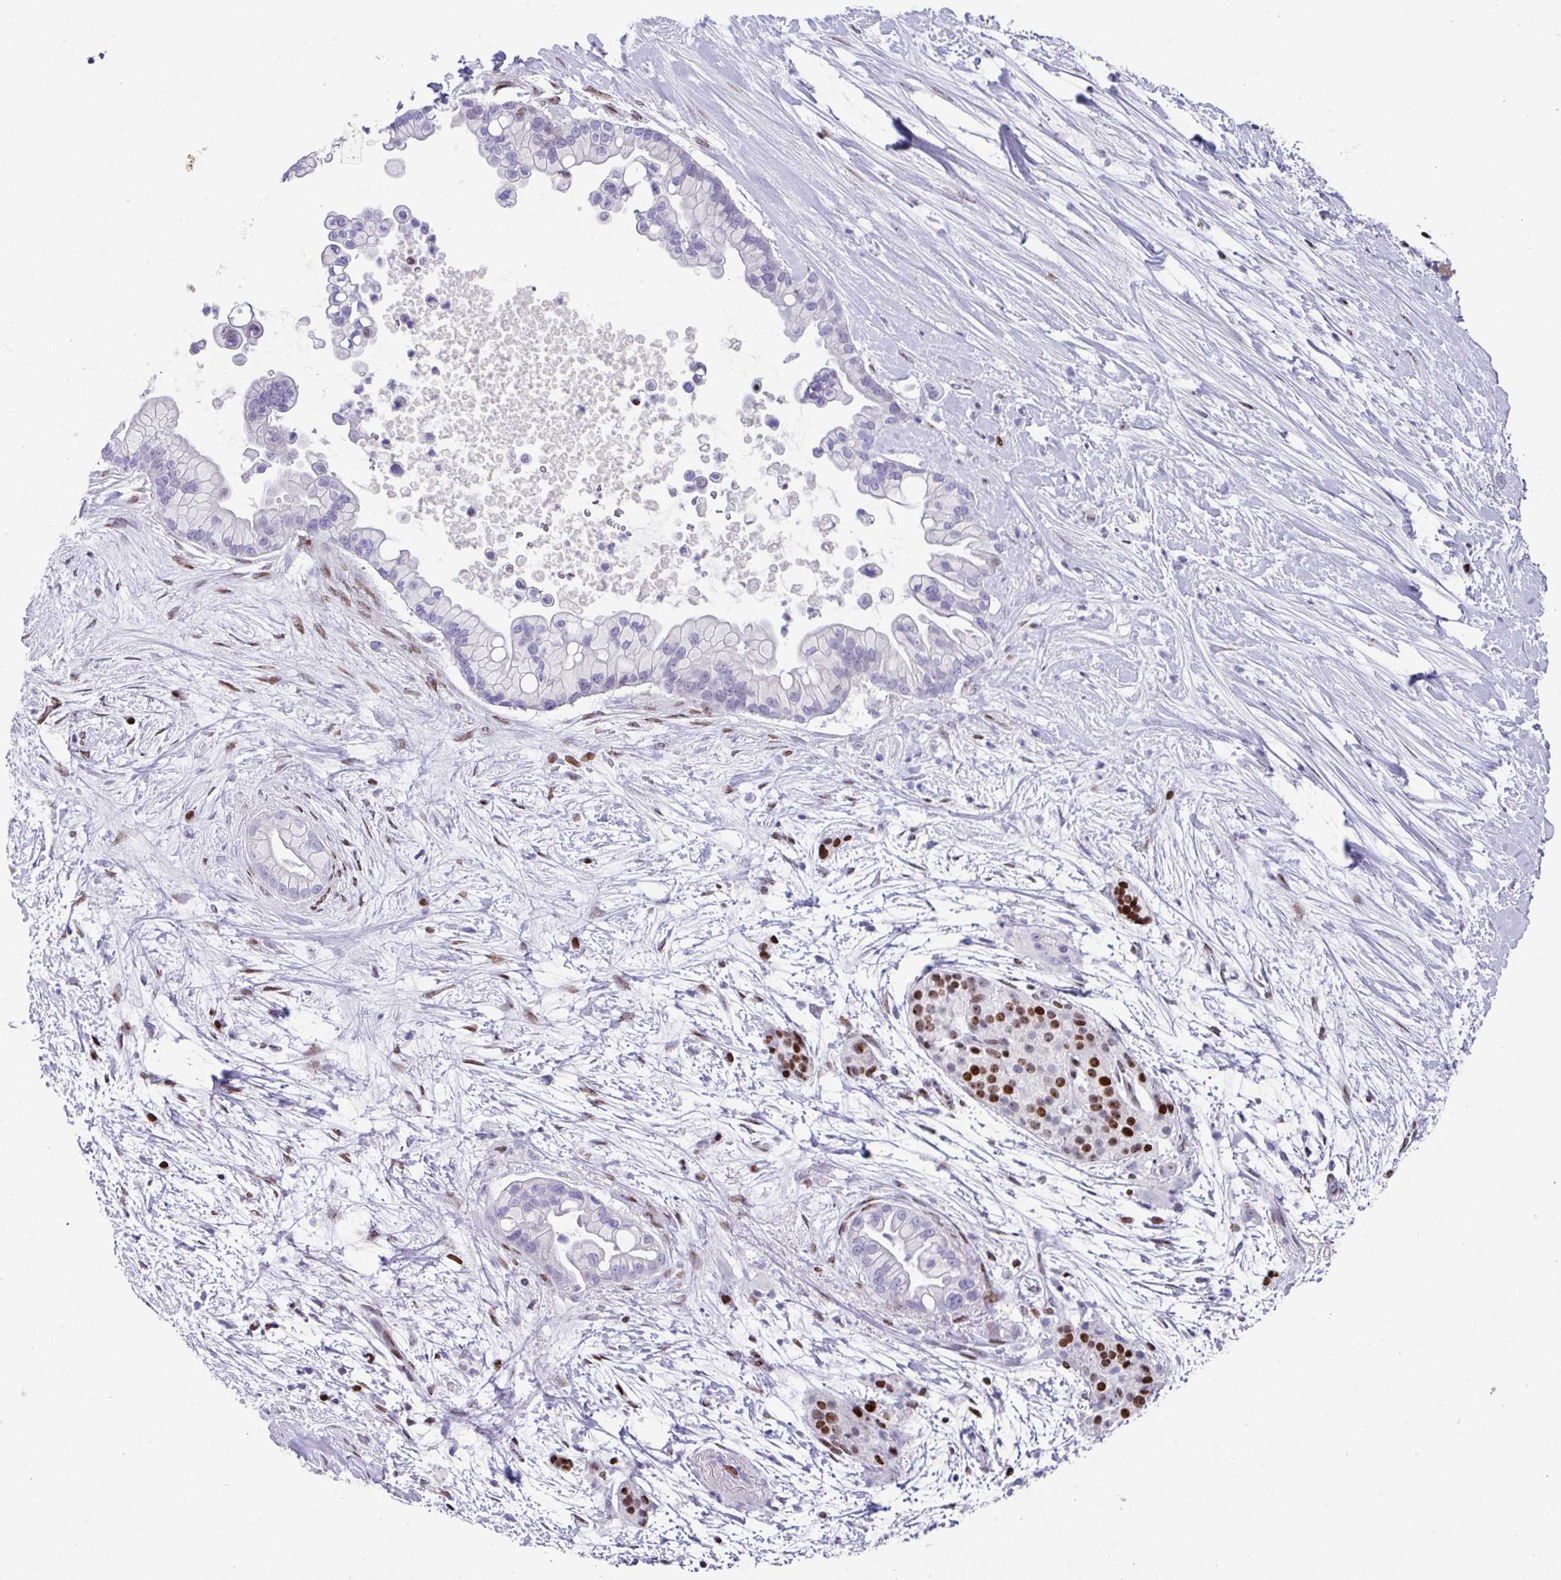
{"staining": {"intensity": "negative", "quantity": "none", "location": "none"}, "tissue": "pancreatic cancer", "cell_type": "Tumor cells", "image_type": "cancer", "snomed": [{"axis": "morphology", "description": "Adenocarcinoma, NOS"}, {"axis": "topography", "description": "Pancreas"}], "caption": "DAB immunohistochemical staining of pancreatic cancer shows no significant positivity in tumor cells. The staining was performed using DAB (3,3'-diaminobenzidine) to visualize the protein expression in brown, while the nuclei were stained in blue with hematoxylin (Magnification: 20x).", "gene": "TCF3", "patient": {"sex": "female", "age": 69}}